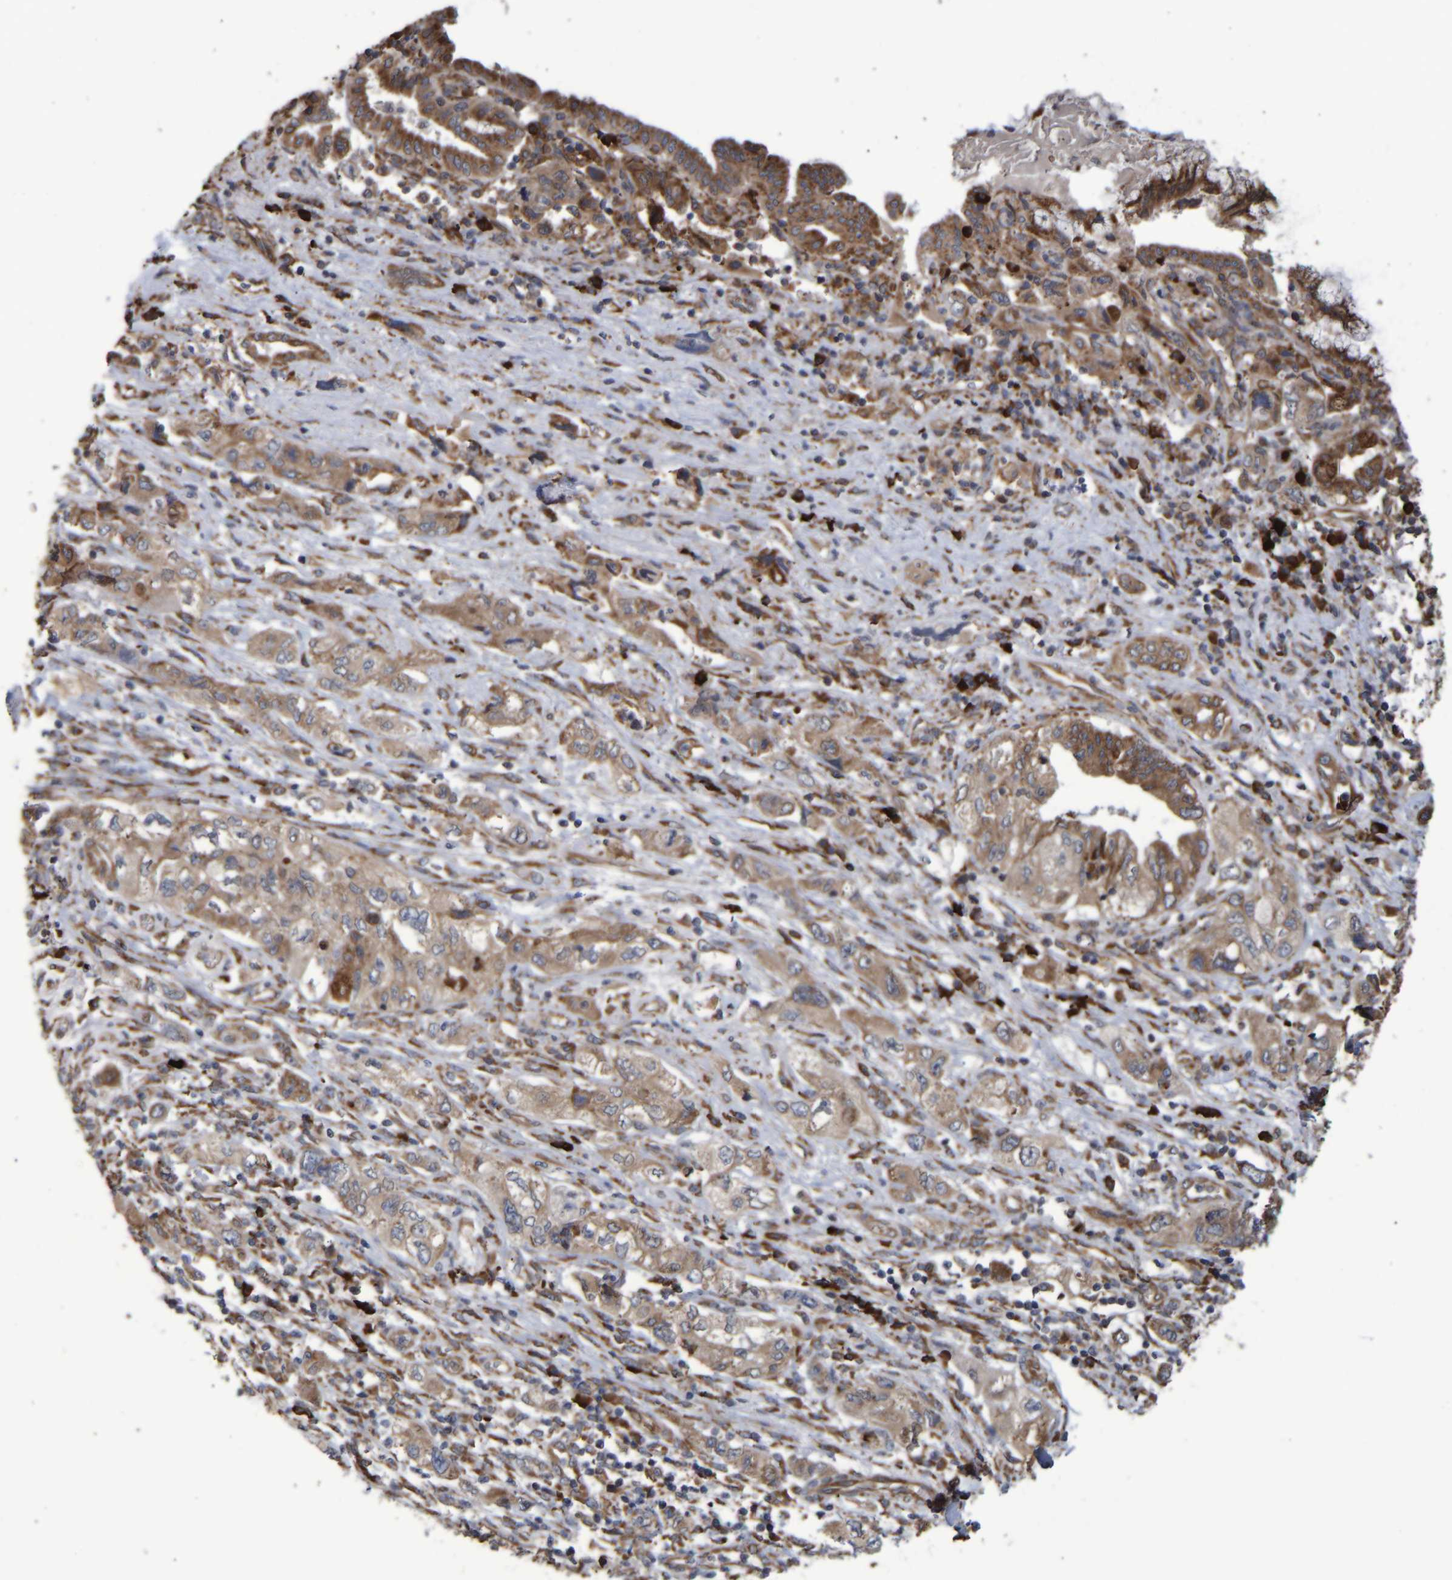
{"staining": {"intensity": "moderate", "quantity": ">75%", "location": "cytoplasmic/membranous"}, "tissue": "pancreatic cancer", "cell_type": "Tumor cells", "image_type": "cancer", "snomed": [{"axis": "morphology", "description": "Adenocarcinoma, NOS"}, {"axis": "topography", "description": "Pancreas"}], "caption": "The photomicrograph demonstrates immunohistochemical staining of adenocarcinoma (pancreatic). There is moderate cytoplasmic/membranous expression is present in approximately >75% of tumor cells. Immunohistochemistry stains the protein of interest in brown and the nuclei are stained blue.", "gene": "SPAG5", "patient": {"sex": "female", "age": 73}}